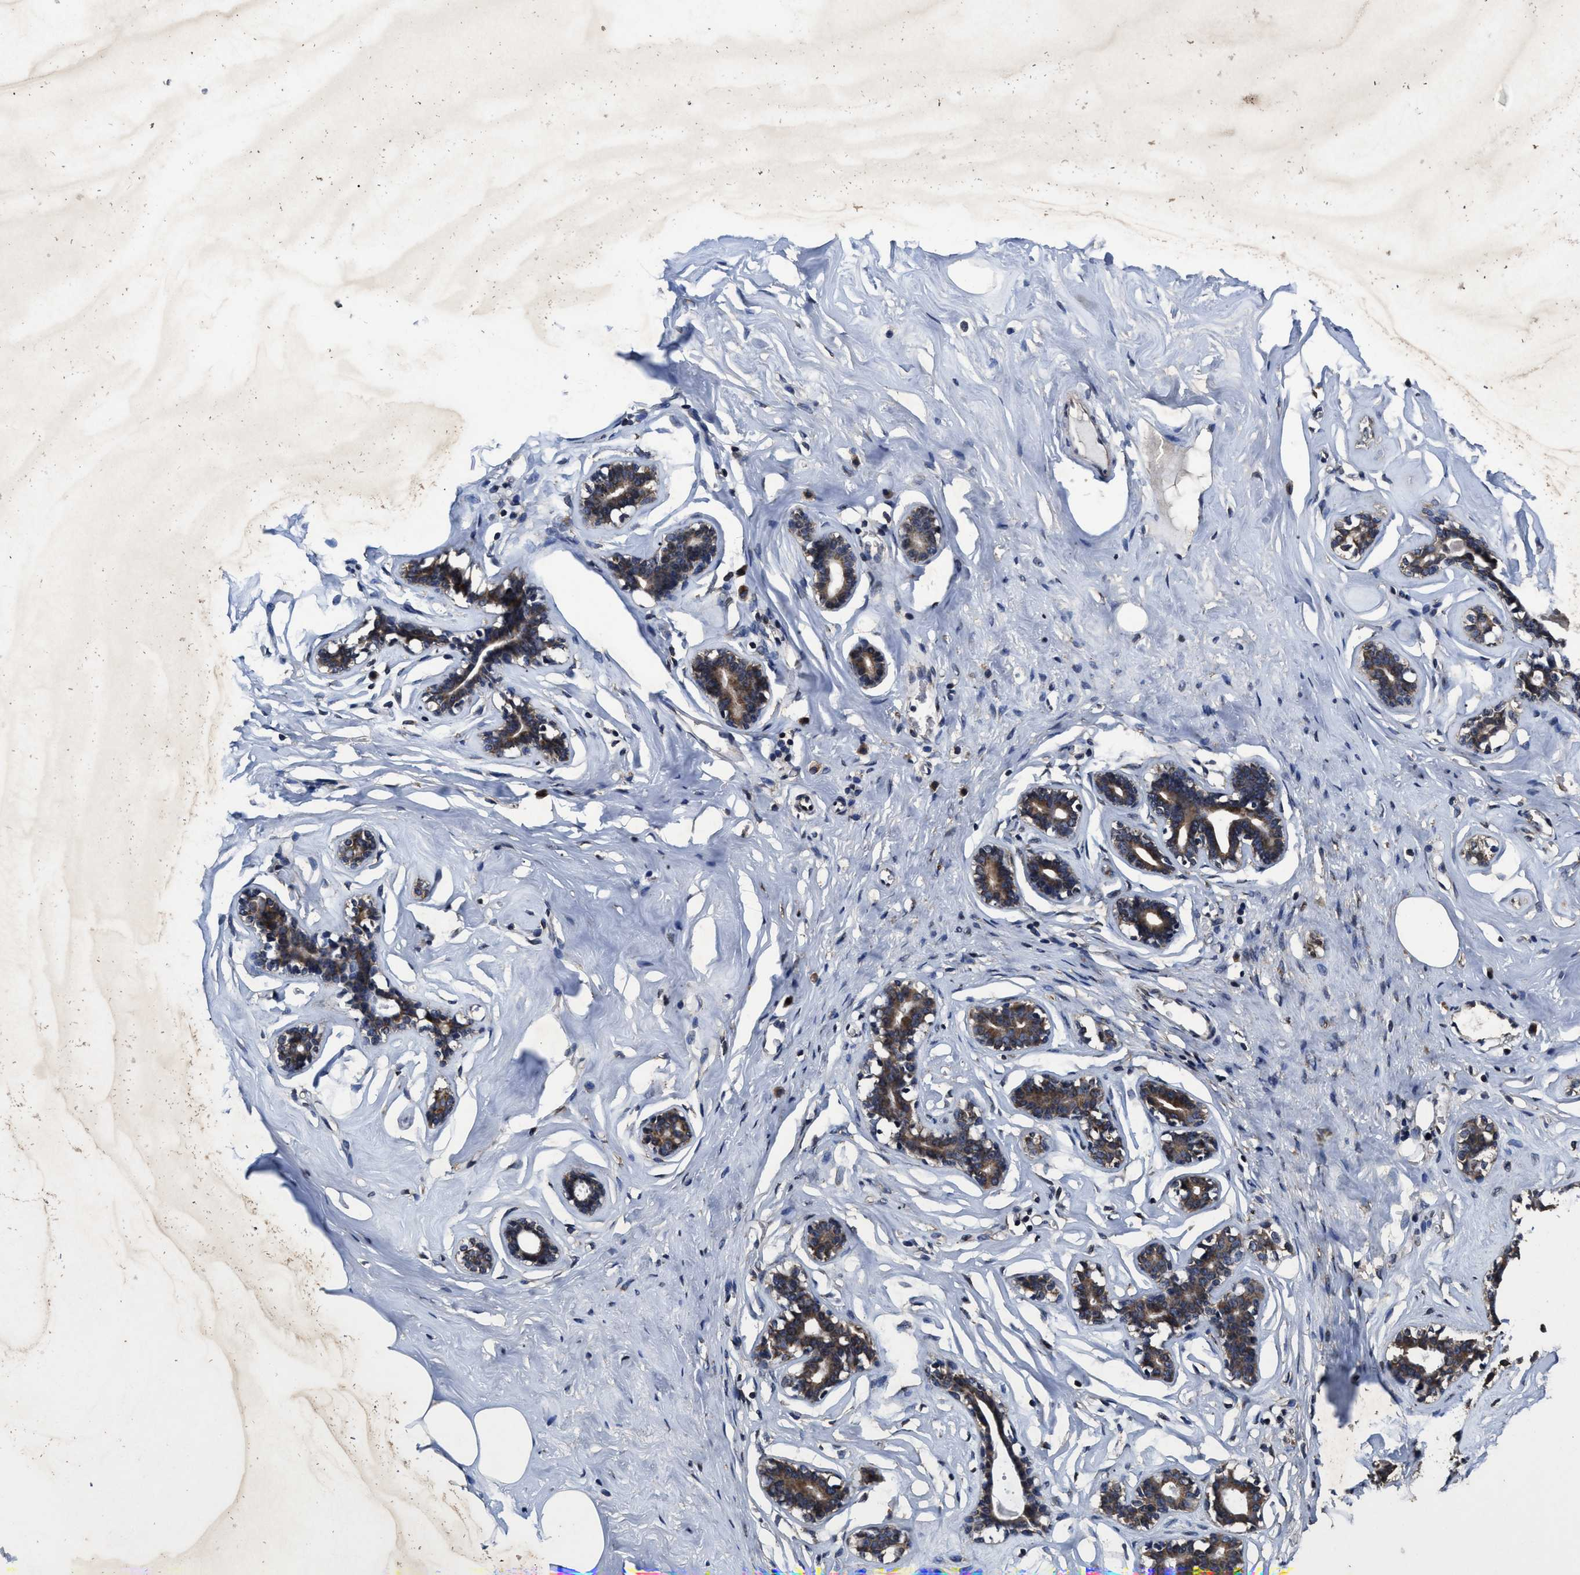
{"staining": {"intensity": "moderate", "quantity": ">75%", "location": "cytoplasmic/membranous"}, "tissue": "adipose tissue", "cell_type": "Adipocytes", "image_type": "normal", "snomed": [{"axis": "morphology", "description": "Normal tissue, NOS"}, {"axis": "morphology", "description": "Fibrosis, NOS"}, {"axis": "topography", "description": "Breast"}, {"axis": "topography", "description": "Adipose tissue"}], "caption": "Benign adipose tissue displays moderate cytoplasmic/membranous staining in about >75% of adipocytes, visualized by immunohistochemistry. Nuclei are stained in blue.", "gene": "EBAG9", "patient": {"sex": "female", "age": 39}}